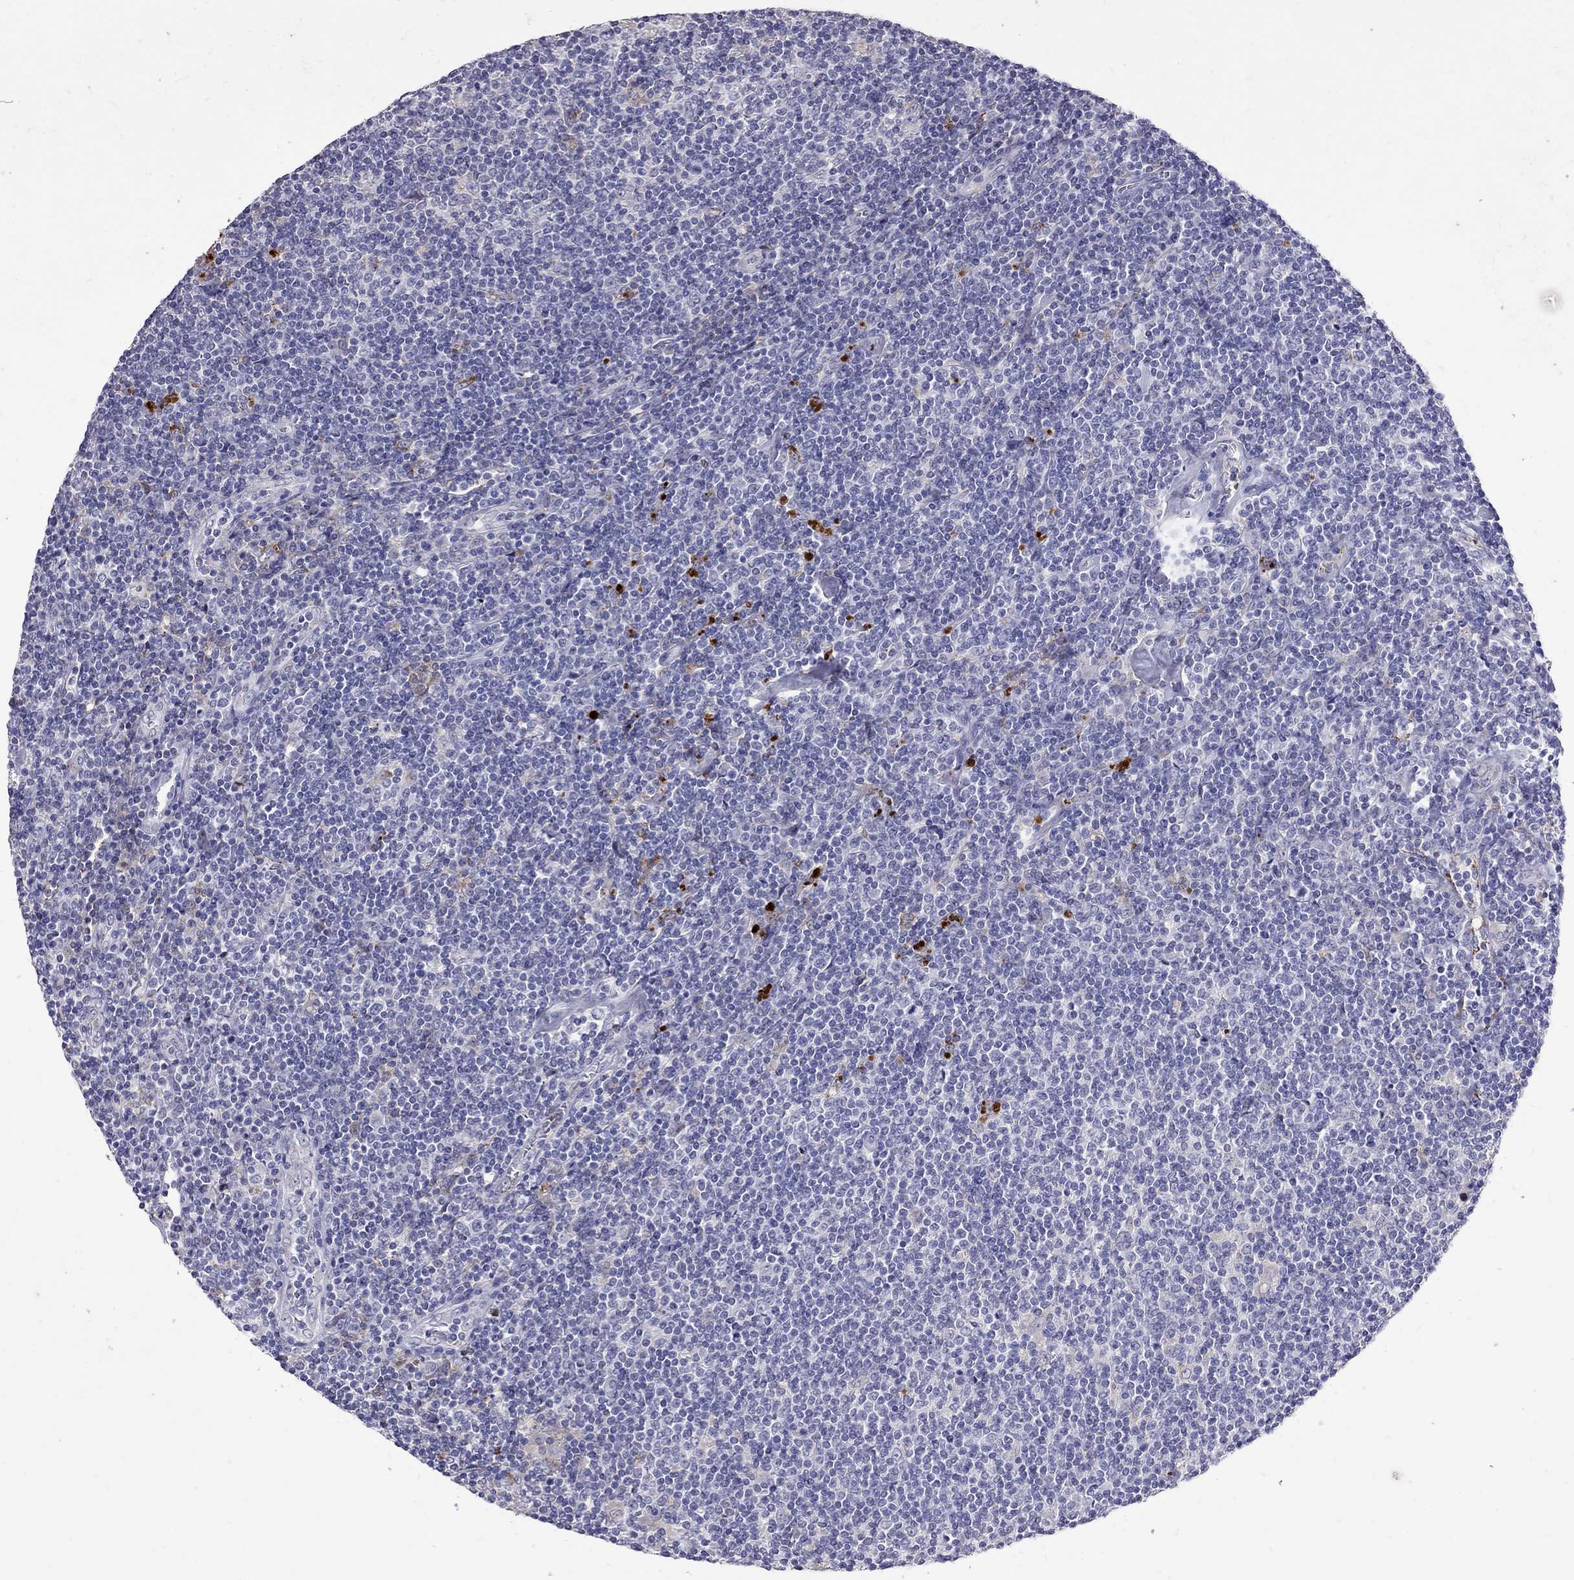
{"staining": {"intensity": "negative", "quantity": "none", "location": "none"}, "tissue": "lymphoma", "cell_type": "Tumor cells", "image_type": "cancer", "snomed": [{"axis": "morphology", "description": "Hodgkin's disease, NOS"}, {"axis": "topography", "description": "Lymph node"}], "caption": "This is a photomicrograph of IHC staining of lymphoma, which shows no positivity in tumor cells.", "gene": "SERPINA3", "patient": {"sex": "male", "age": 40}}